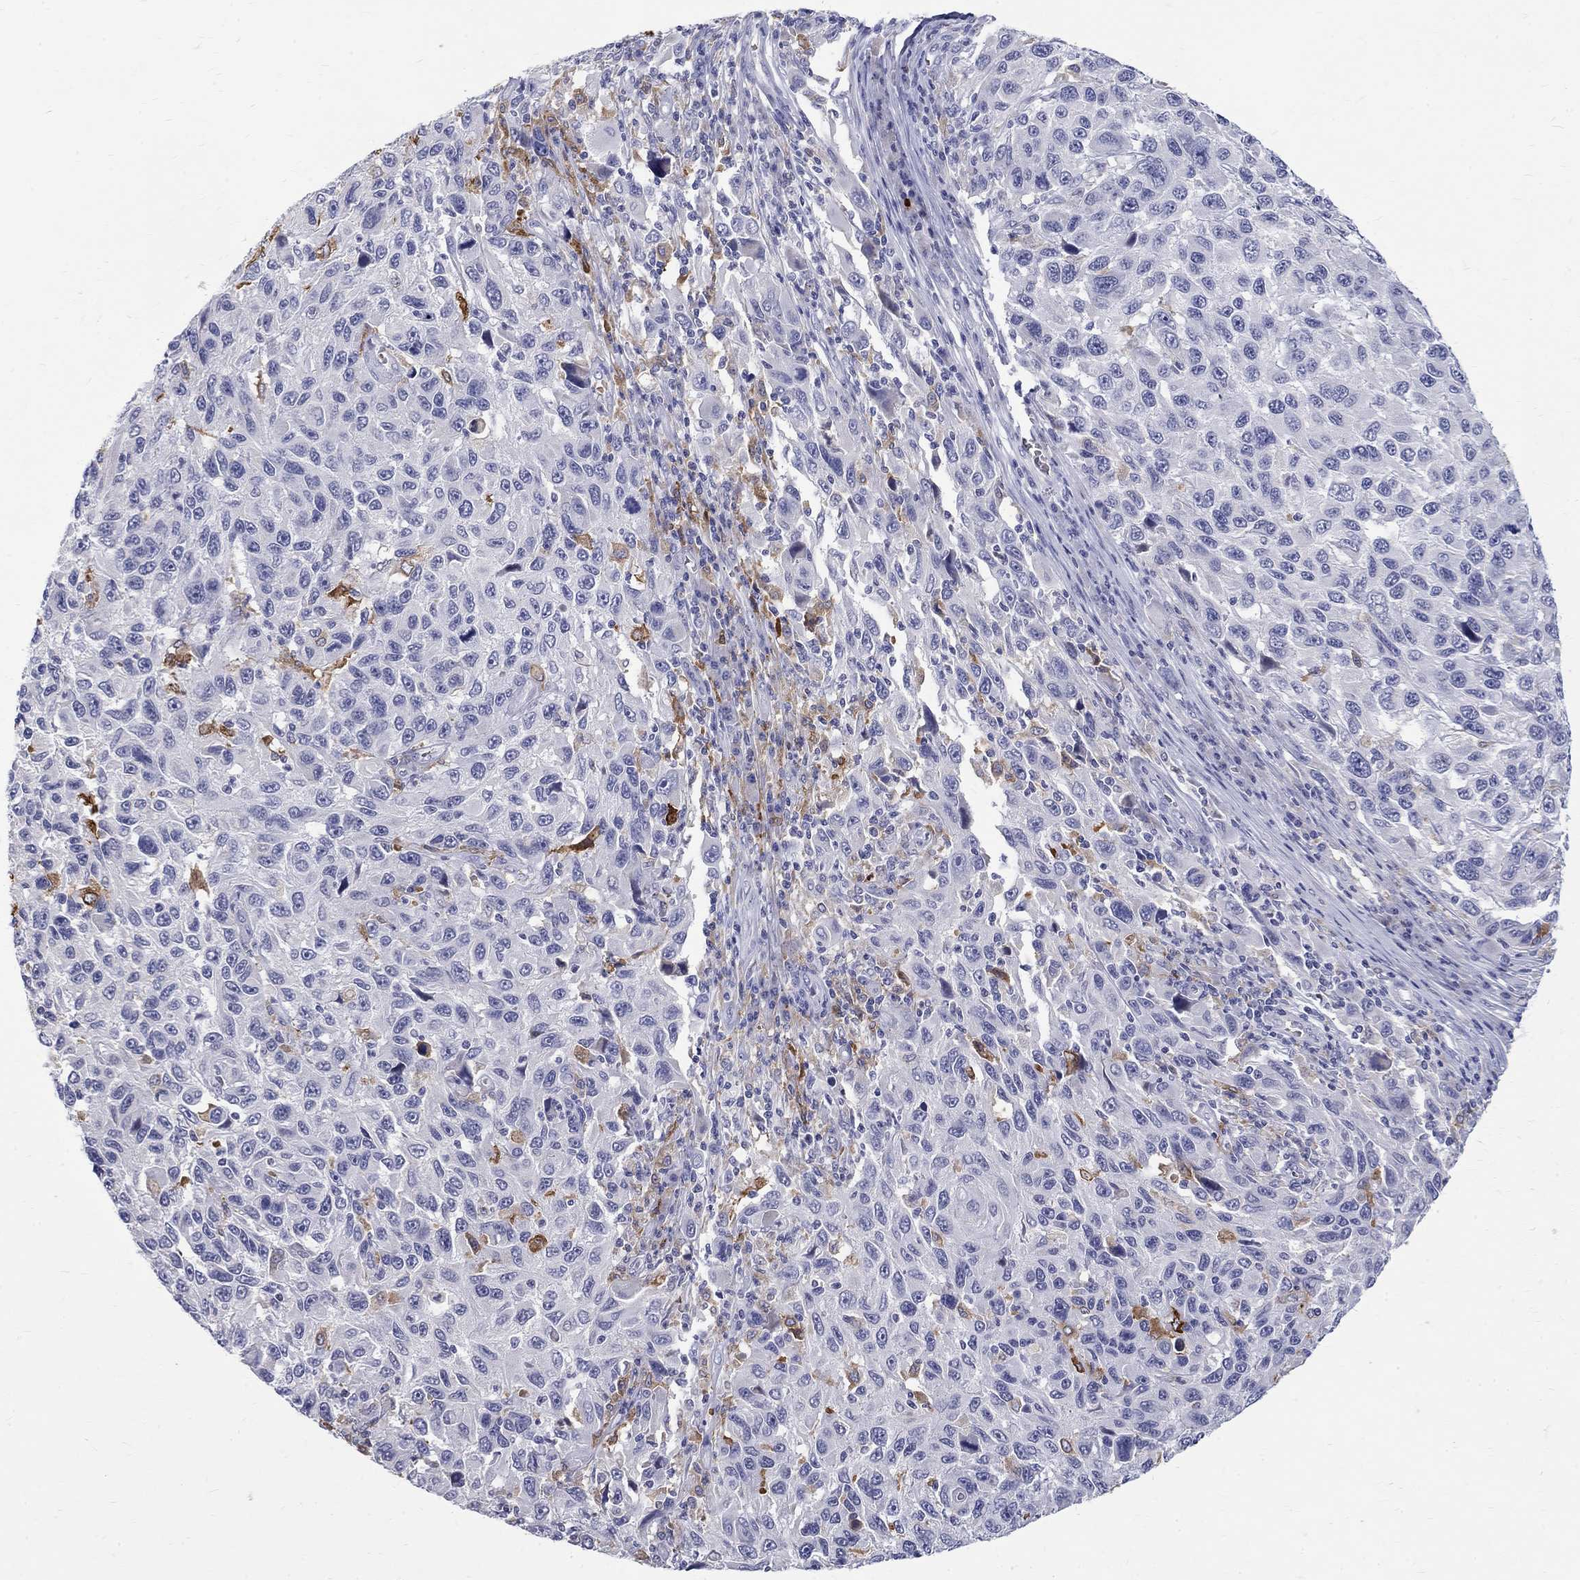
{"staining": {"intensity": "negative", "quantity": "none", "location": "none"}, "tissue": "melanoma", "cell_type": "Tumor cells", "image_type": "cancer", "snomed": [{"axis": "morphology", "description": "Malignant melanoma, NOS"}, {"axis": "topography", "description": "Skin"}], "caption": "Photomicrograph shows no significant protein staining in tumor cells of malignant melanoma. Brightfield microscopy of immunohistochemistry (IHC) stained with DAB (3,3'-diaminobenzidine) (brown) and hematoxylin (blue), captured at high magnification.", "gene": "AGER", "patient": {"sex": "male", "age": 53}}